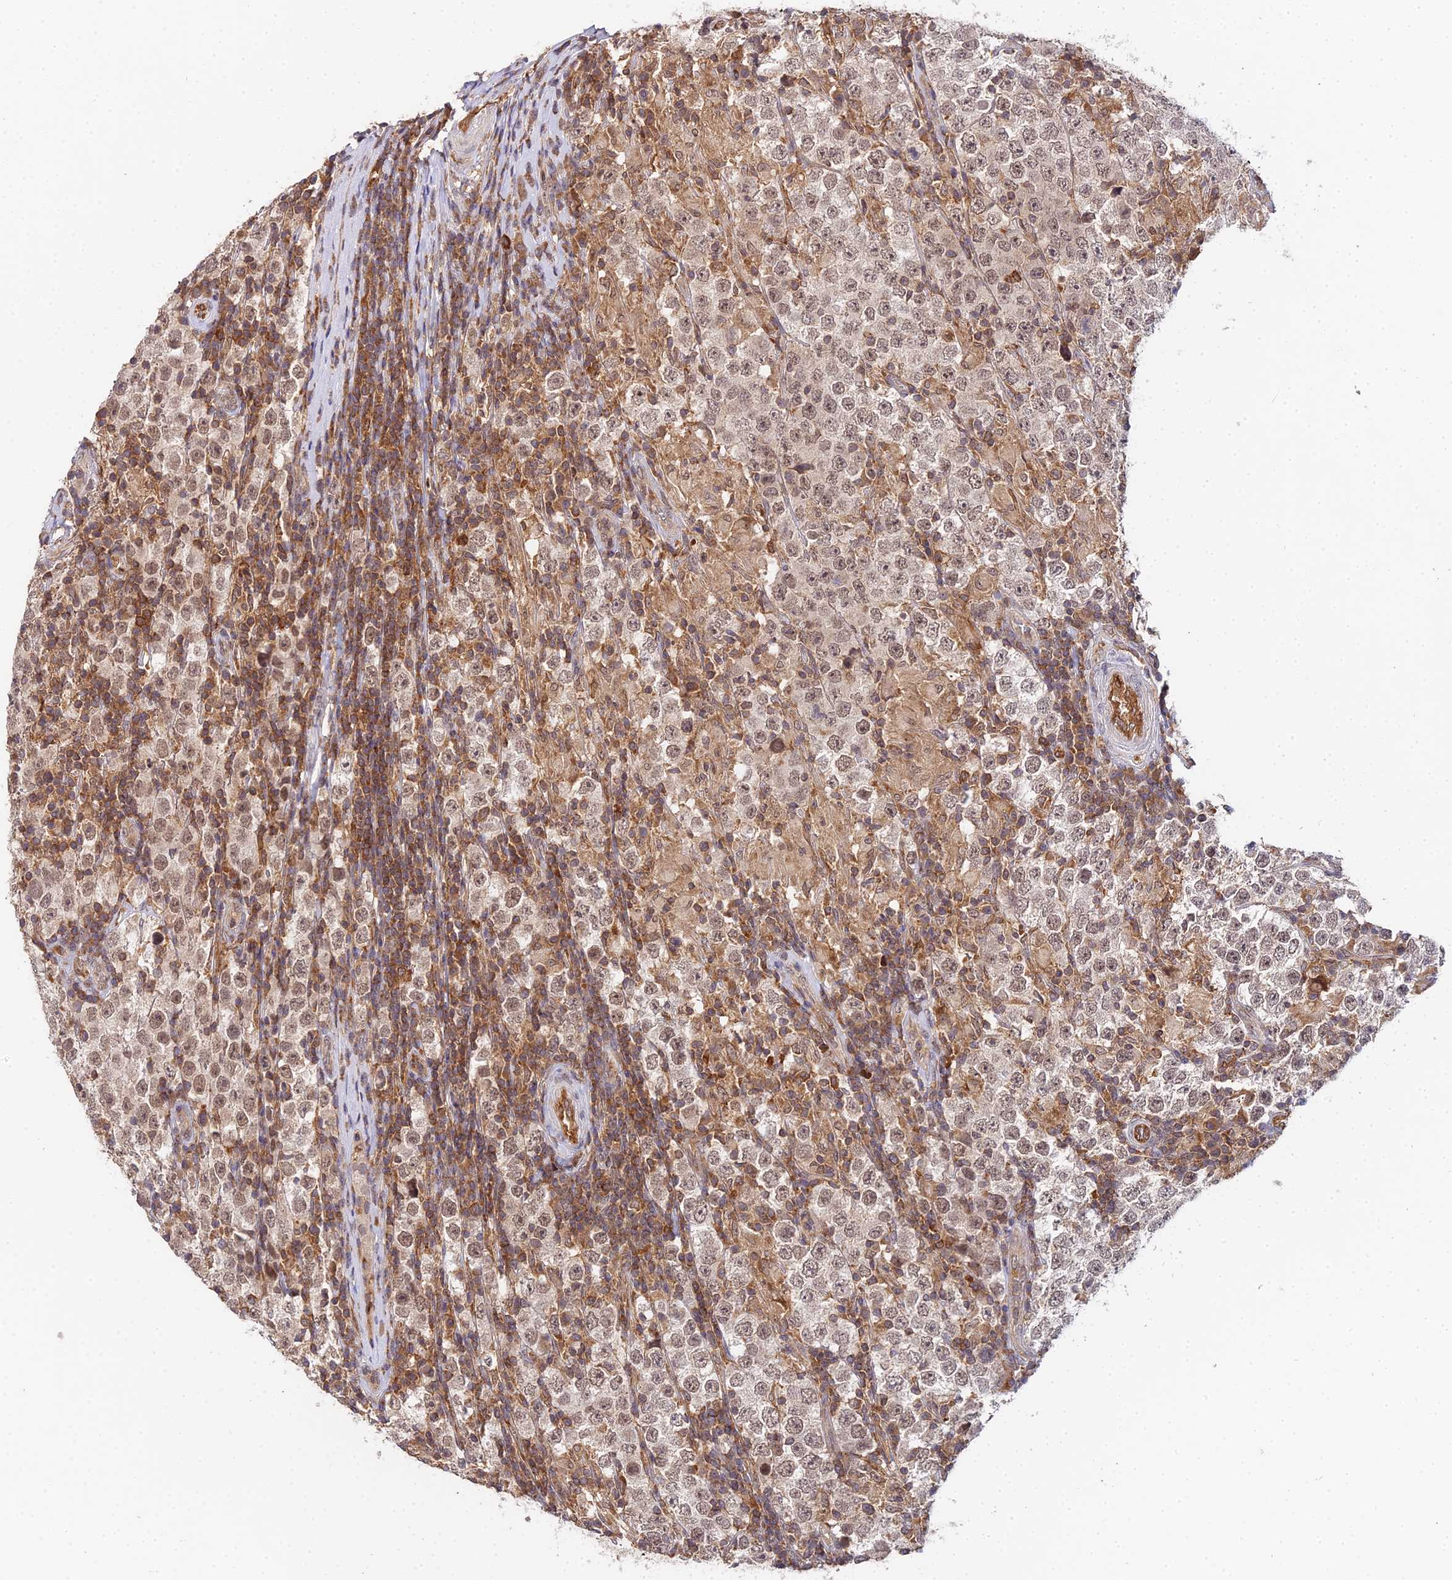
{"staining": {"intensity": "moderate", "quantity": ">75%", "location": "nuclear"}, "tissue": "testis cancer", "cell_type": "Tumor cells", "image_type": "cancer", "snomed": [{"axis": "morphology", "description": "Normal tissue, NOS"}, {"axis": "morphology", "description": "Urothelial carcinoma, High grade"}, {"axis": "morphology", "description": "Seminoma, NOS"}, {"axis": "morphology", "description": "Carcinoma, Embryonal, NOS"}, {"axis": "topography", "description": "Urinary bladder"}, {"axis": "topography", "description": "Testis"}], "caption": "Seminoma (testis) stained for a protein displays moderate nuclear positivity in tumor cells.", "gene": "TPRX1", "patient": {"sex": "male", "age": 41}}